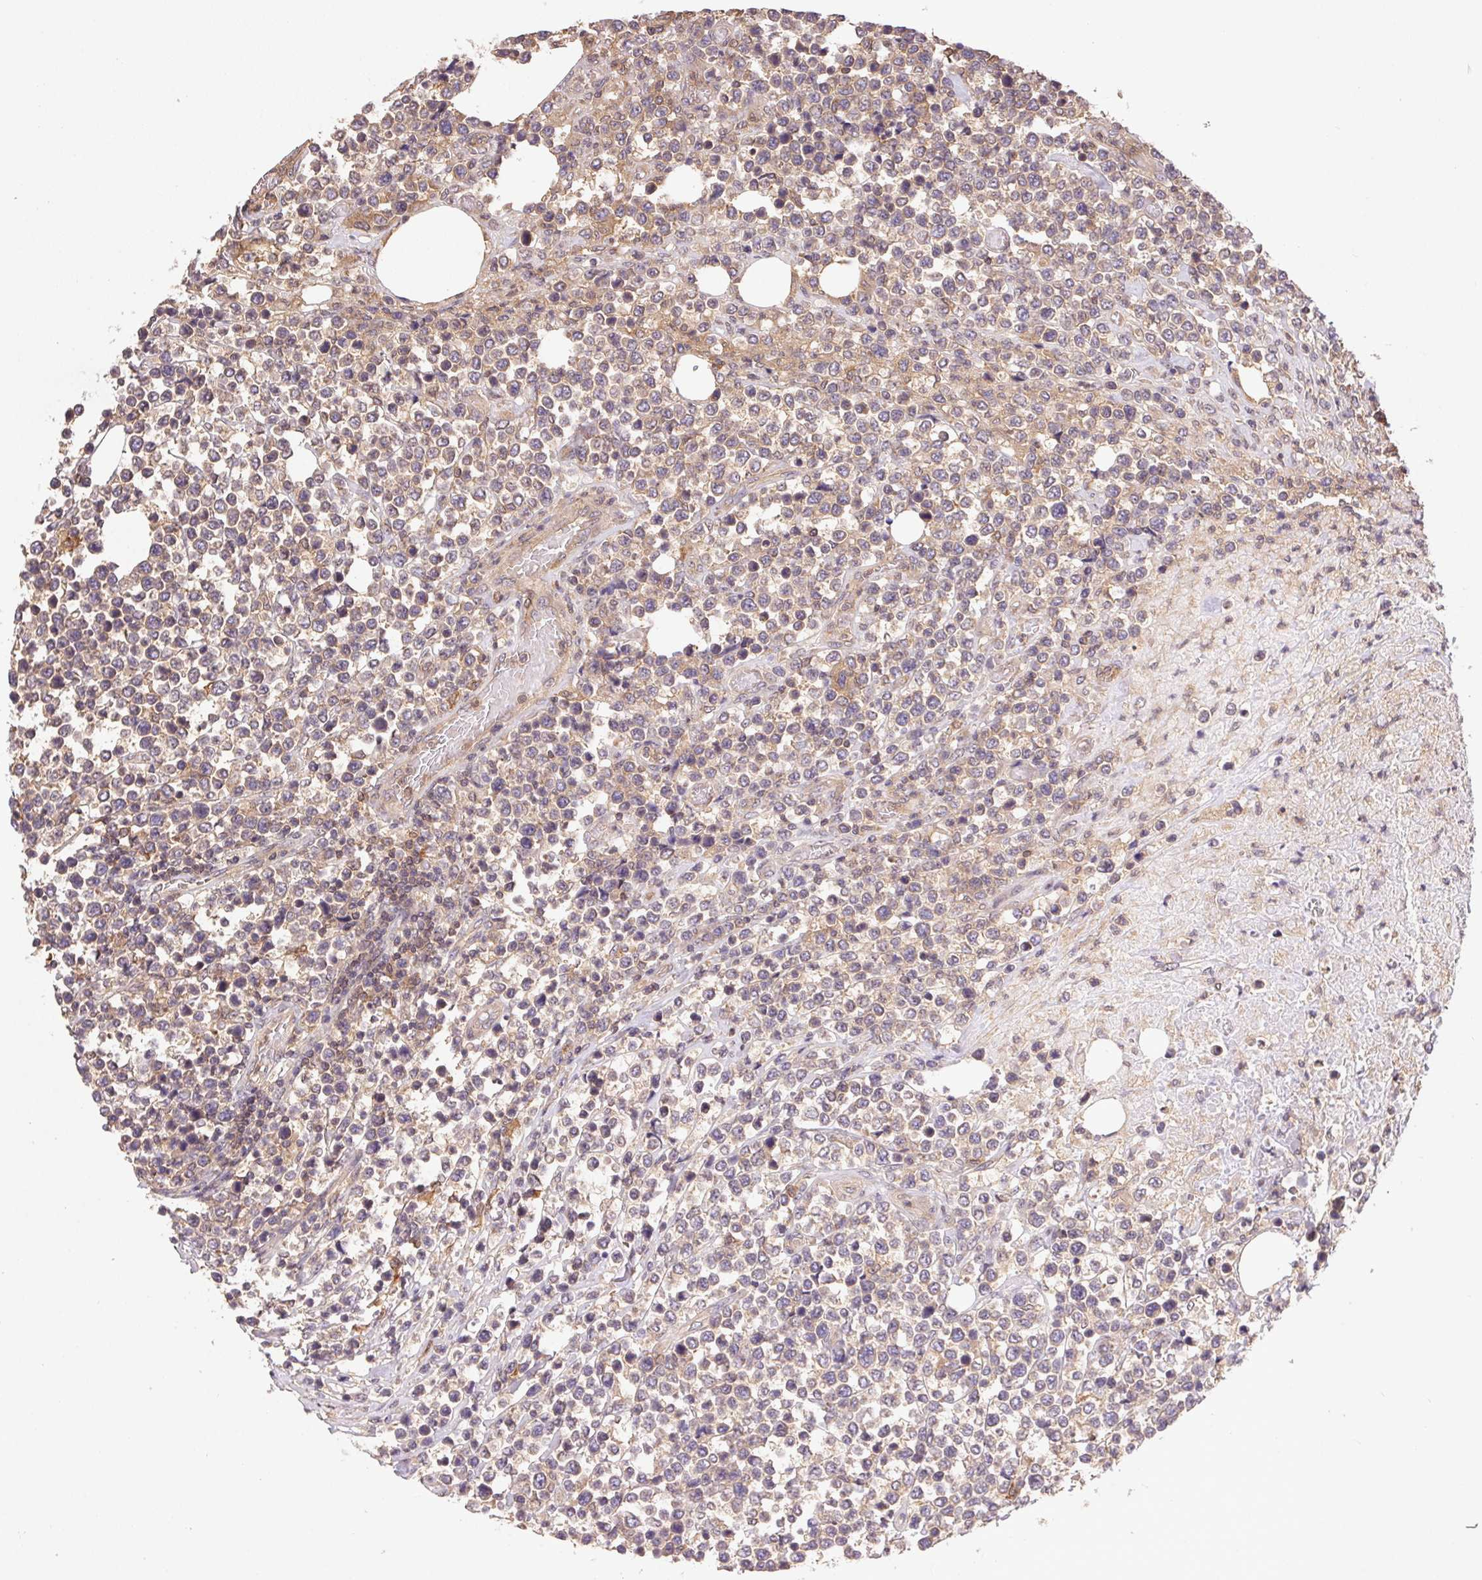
{"staining": {"intensity": "weak", "quantity": "25%-75%", "location": "cytoplasmic/membranous"}, "tissue": "lymphoma", "cell_type": "Tumor cells", "image_type": "cancer", "snomed": [{"axis": "morphology", "description": "Malignant lymphoma, non-Hodgkin's type, High grade"}, {"axis": "topography", "description": "Soft tissue"}], "caption": "Lymphoma was stained to show a protein in brown. There is low levels of weak cytoplasmic/membranous staining in approximately 25%-75% of tumor cells.", "gene": "GDI2", "patient": {"sex": "female", "age": 56}}